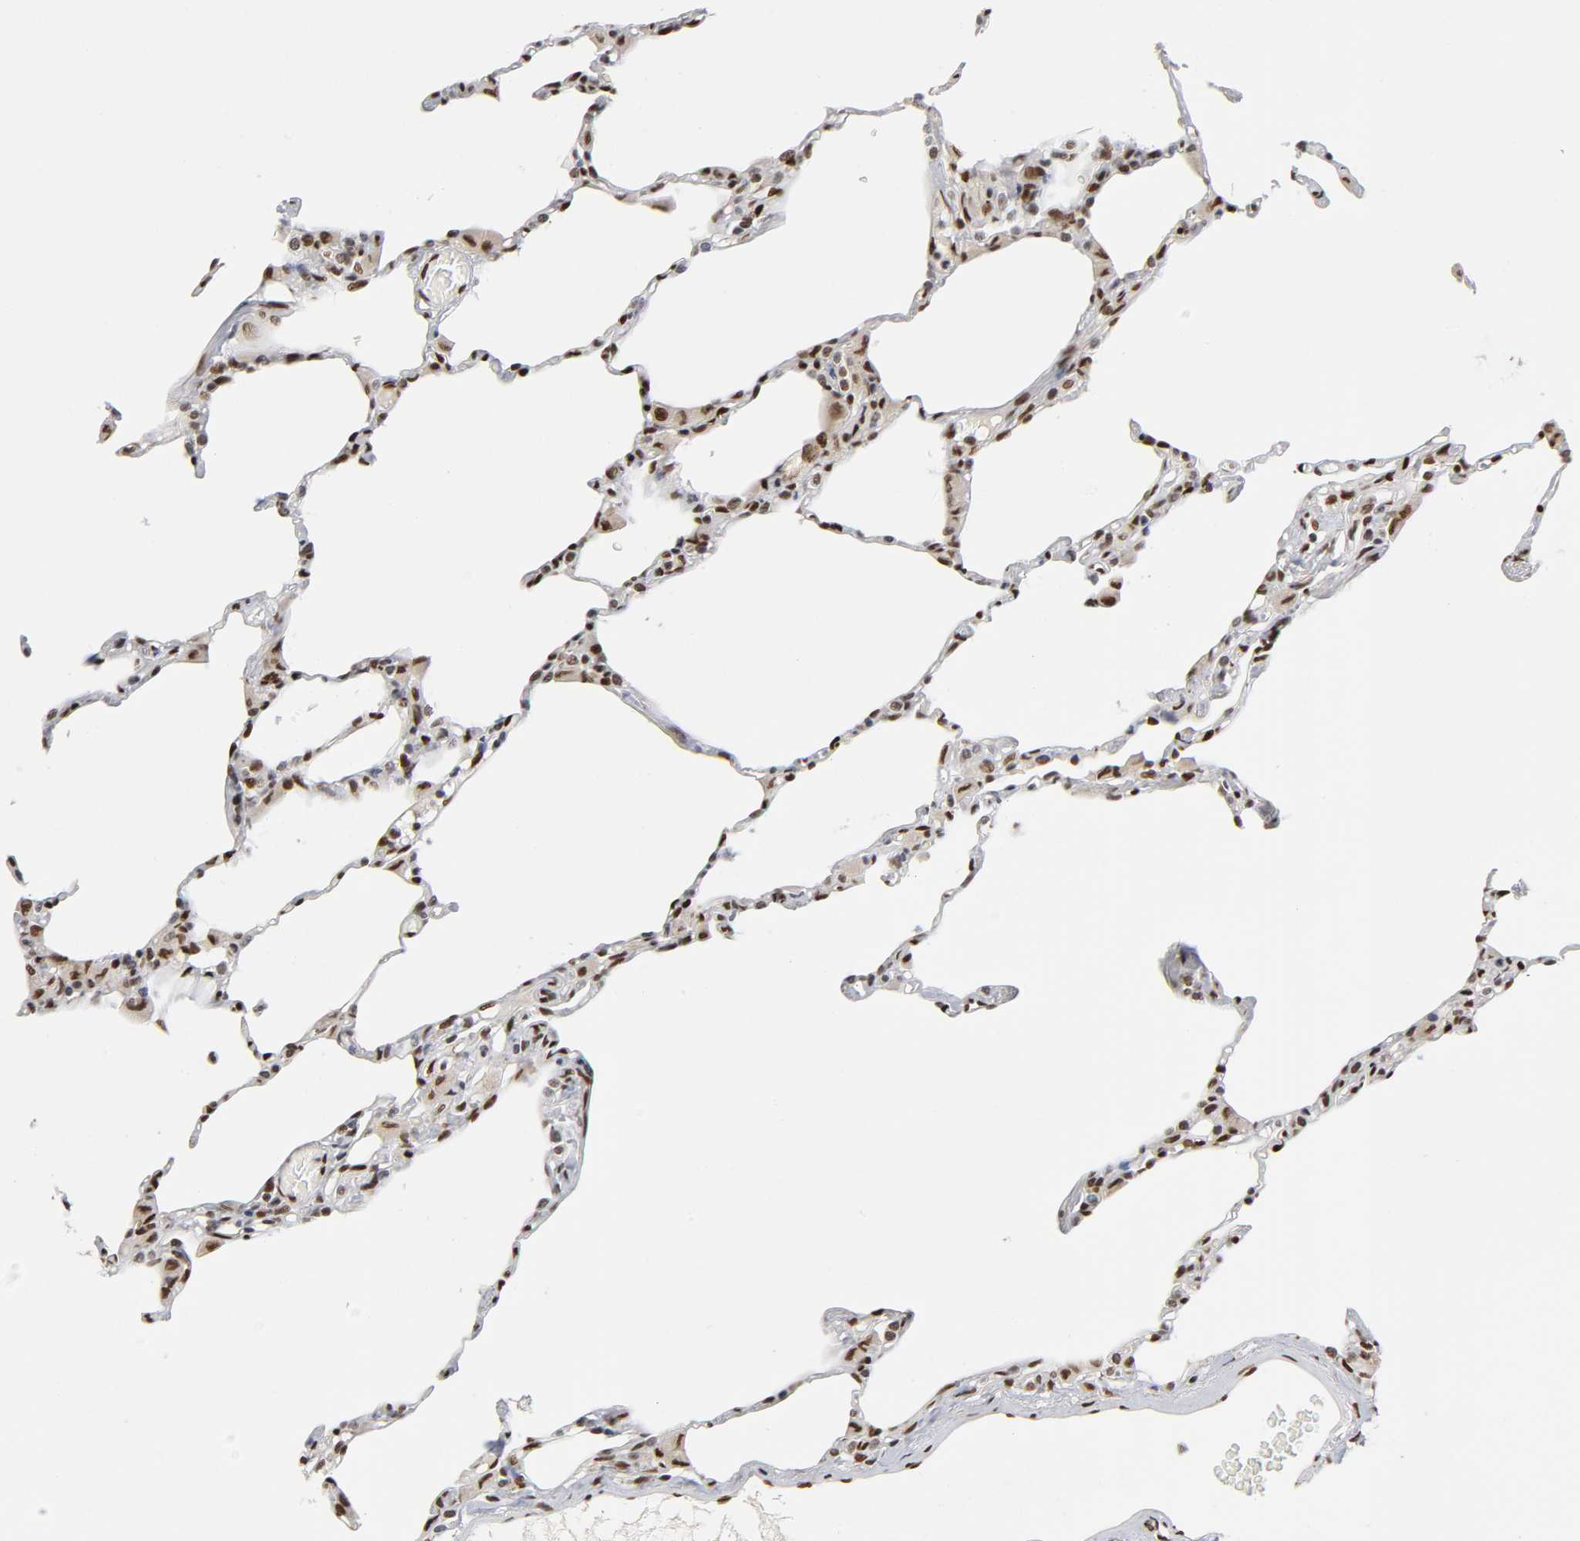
{"staining": {"intensity": "strong", "quantity": ">75%", "location": "nuclear"}, "tissue": "lung", "cell_type": "Alveolar cells", "image_type": "normal", "snomed": [{"axis": "morphology", "description": "Normal tissue, NOS"}, {"axis": "topography", "description": "Lung"}], "caption": "Strong nuclear expression is present in approximately >75% of alveolar cells in normal lung. (DAB (3,3'-diaminobenzidine) IHC with brightfield microscopy, high magnification).", "gene": "NR3C1", "patient": {"sex": "female", "age": 49}}